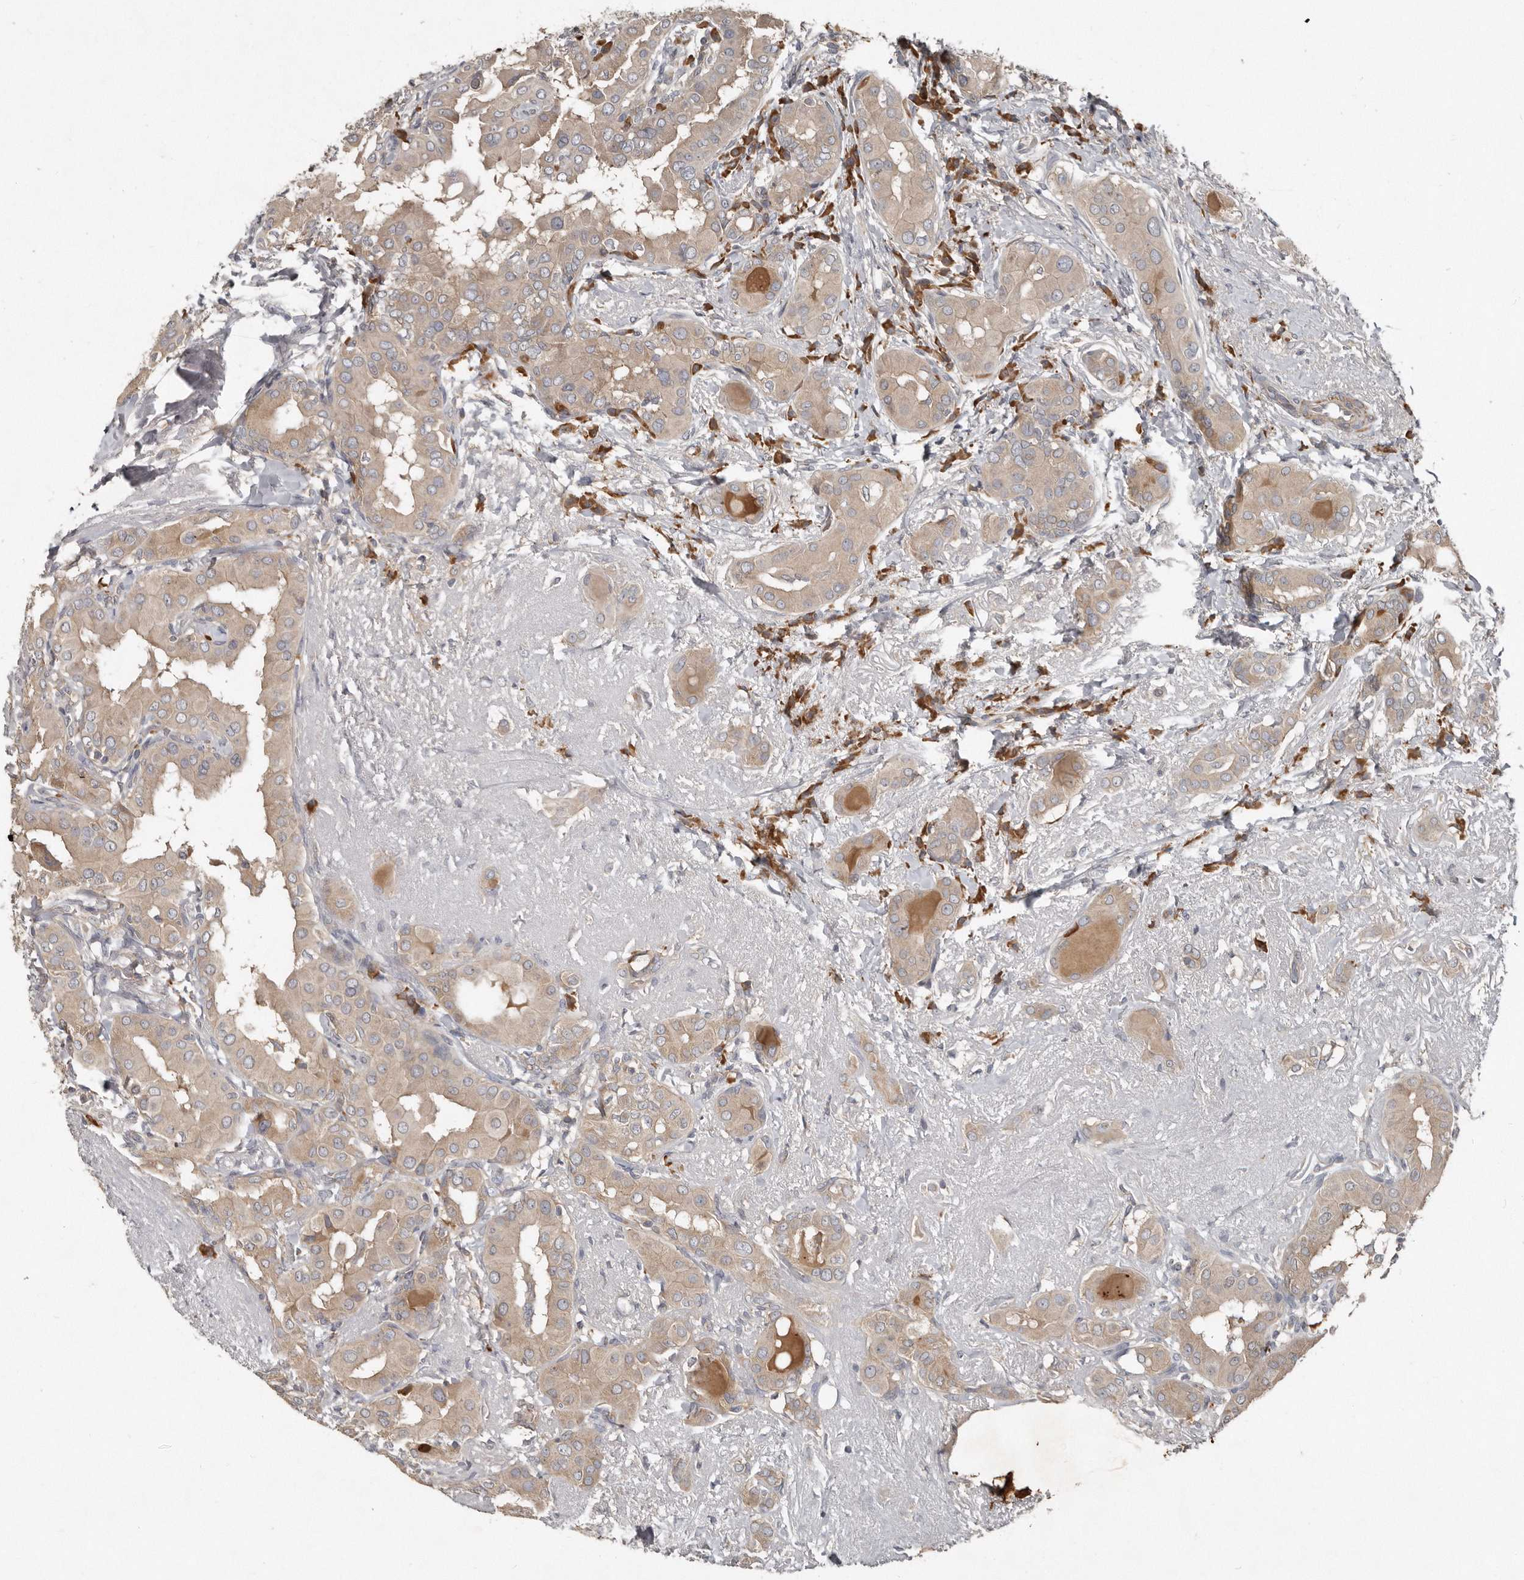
{"staining": {"intensity": "weak", "quantity": ">75%", "location": "cytoplasmic/membranous"}, "tissue": "thyroid cancer", "cell_type": "Tumor cells", "image_type": "cancer", "snomed": [{"axis": "morphology", "description": "Papillary adenocarcinoma, NOS"}, {"axis": "topography", "description": "Thyroid gland"}], "caption": "A micrograph of thyroid cancer (papillary adenocarcinoma) stained for a protein shows weak cytoplasmic/membranous brown staining in tumor cells.", "gene": "AKNAD1", "patient": {"sex": "male", "age": 33}}